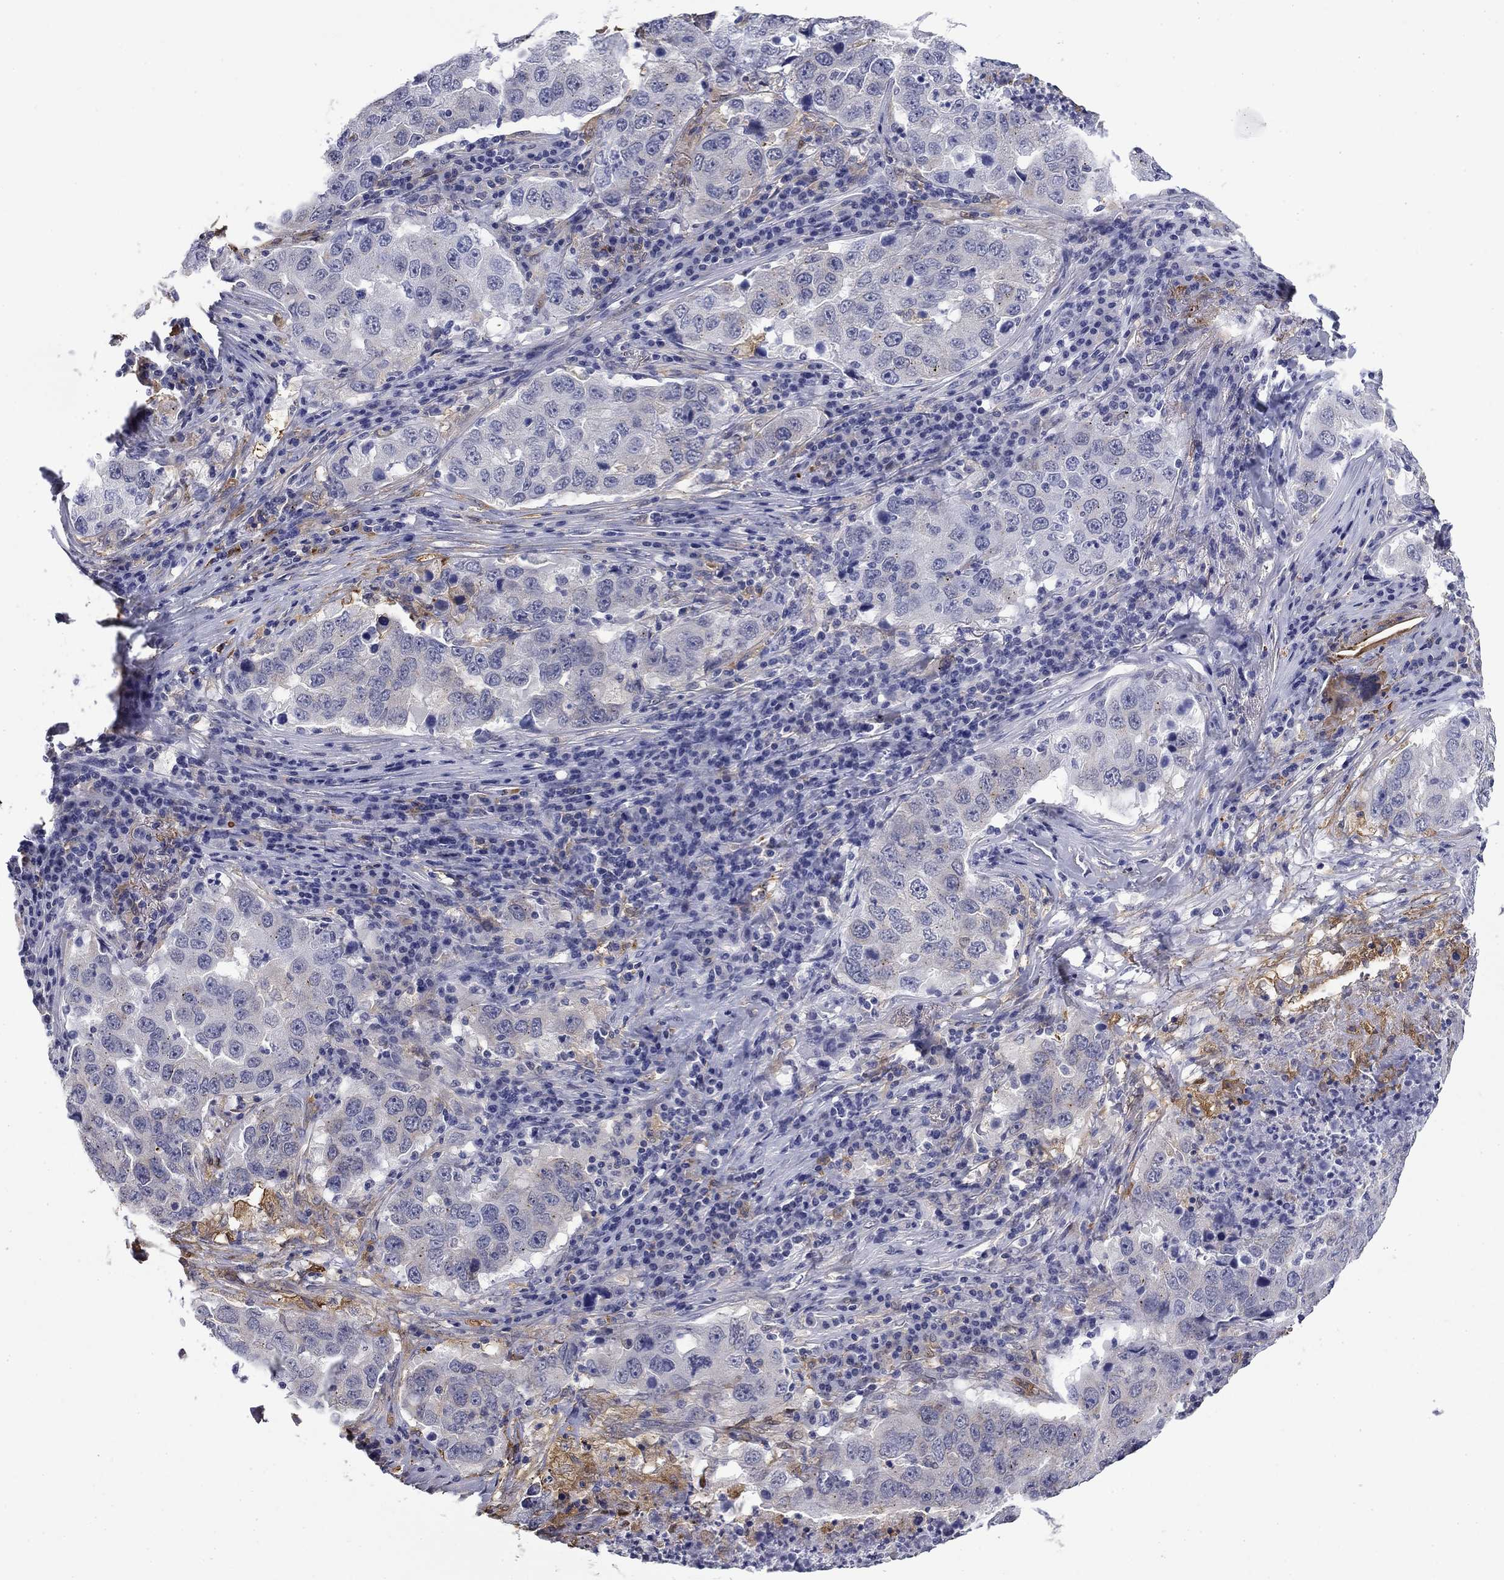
{"staining": {"intensity": "negative", "quantity": "none", "location": "none"}, "tissue": "lung cancer", "cell_type": "Tumor cells", "image_type": "cancer", "snomed": [{"axis": "morphology", "description": "Adenocarcinoma, NOS"}, {"axis": "topography", "description": "Lung"}], "caption": "Protein analysis of lung adenocarcinoma exhibits no significant staining in tumor cells.", "gene": "BCL2L14", "patient": {"sex": "male", "age": 73}}